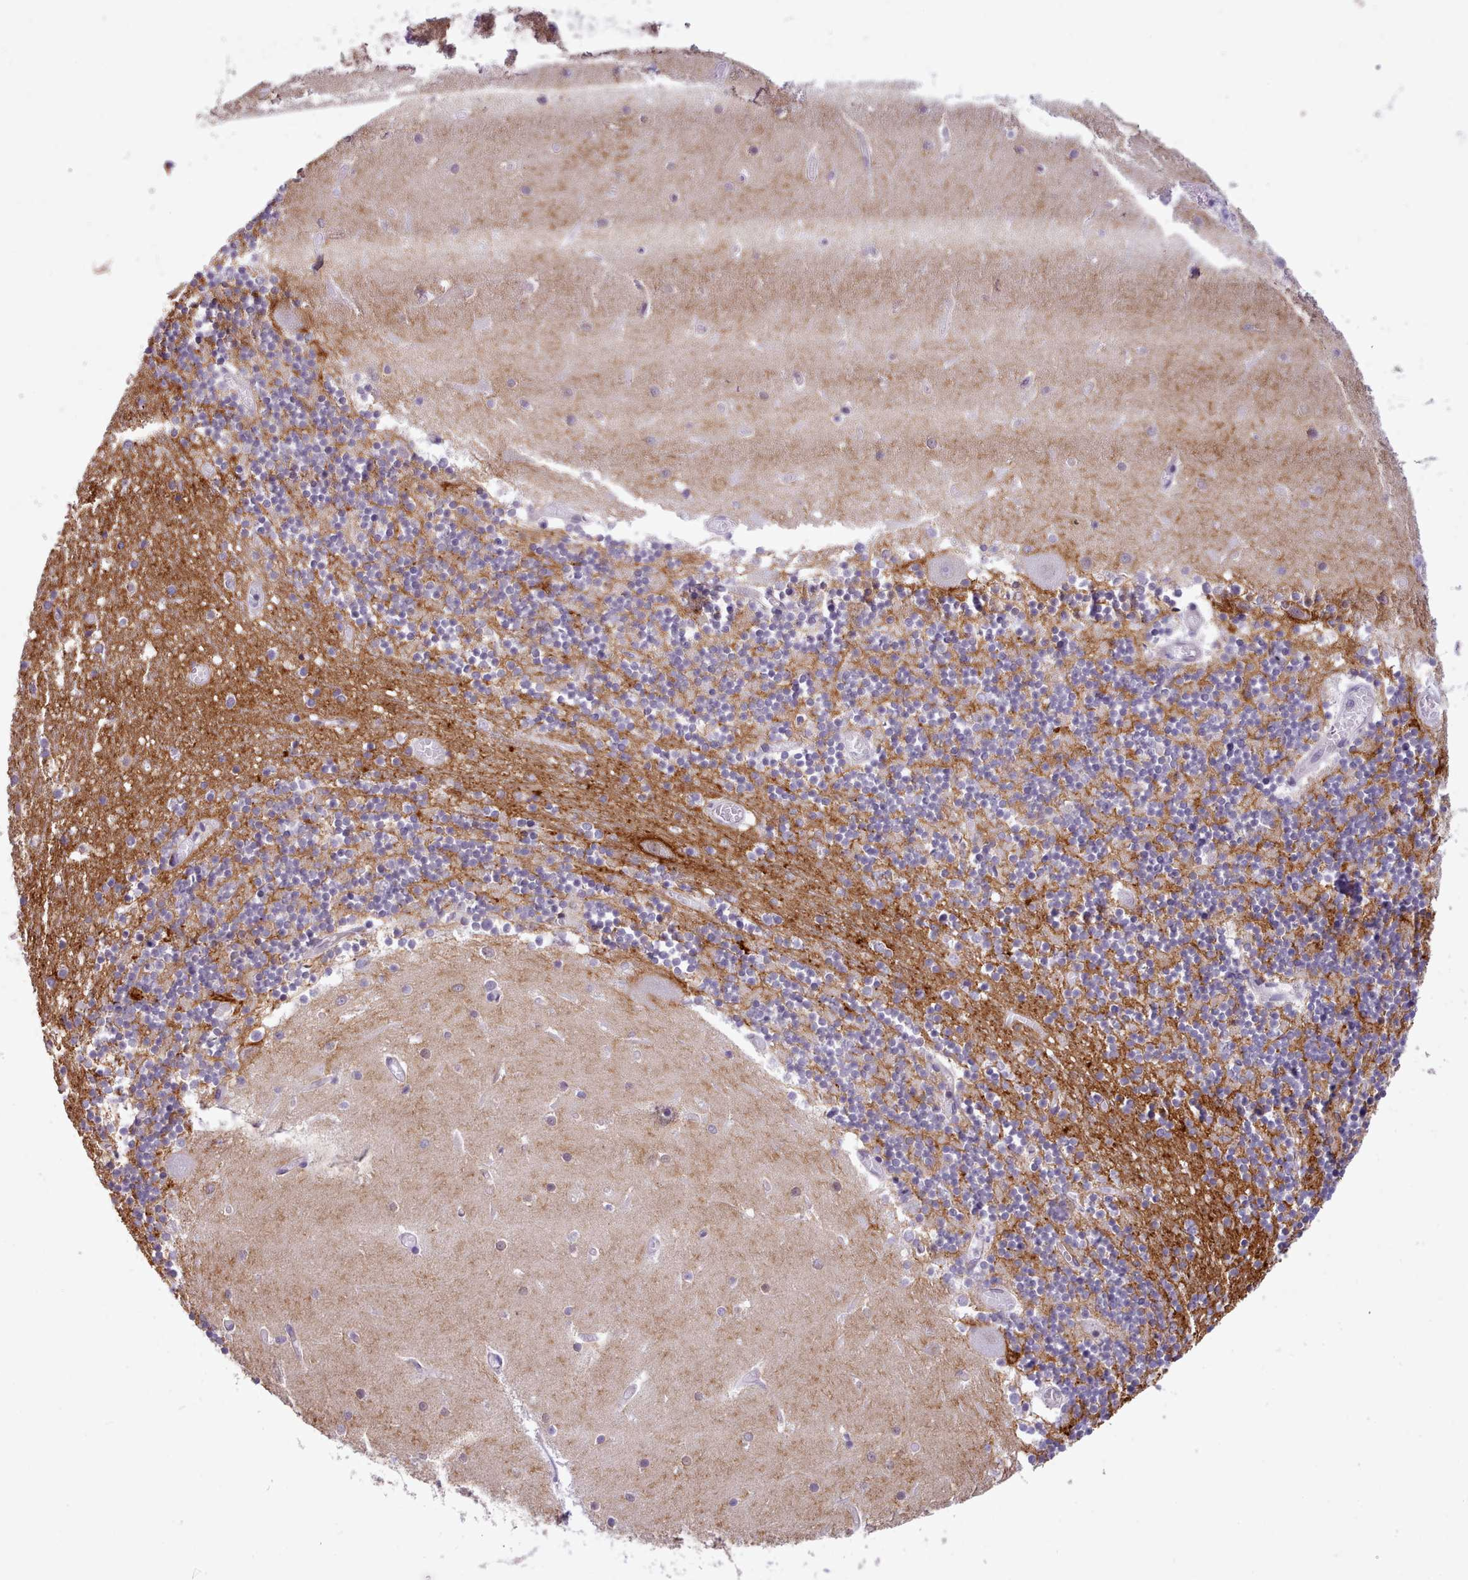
{"staining": {"intensity": "moderate", "quantity": "25%-75%", "location": "cytoplasmic/membranous"}, "tissue": "cerebellum", "cell_type": "Cells in granular layer", "image_type": "normal", "snomed": [{"axis": "morphology", "description": "Normal tissue, NOS"}, {"axis": "topography", "description": "Cerebellum"}], "caption": "The micrograph exhibits staining of benign cerebellum, revealing moderate cytoplasmic/membranous protein positivity (brown color) within cells in granular layer.", "gene": "CYP2A13", "patient": {"sex": "female", "age": 28}}